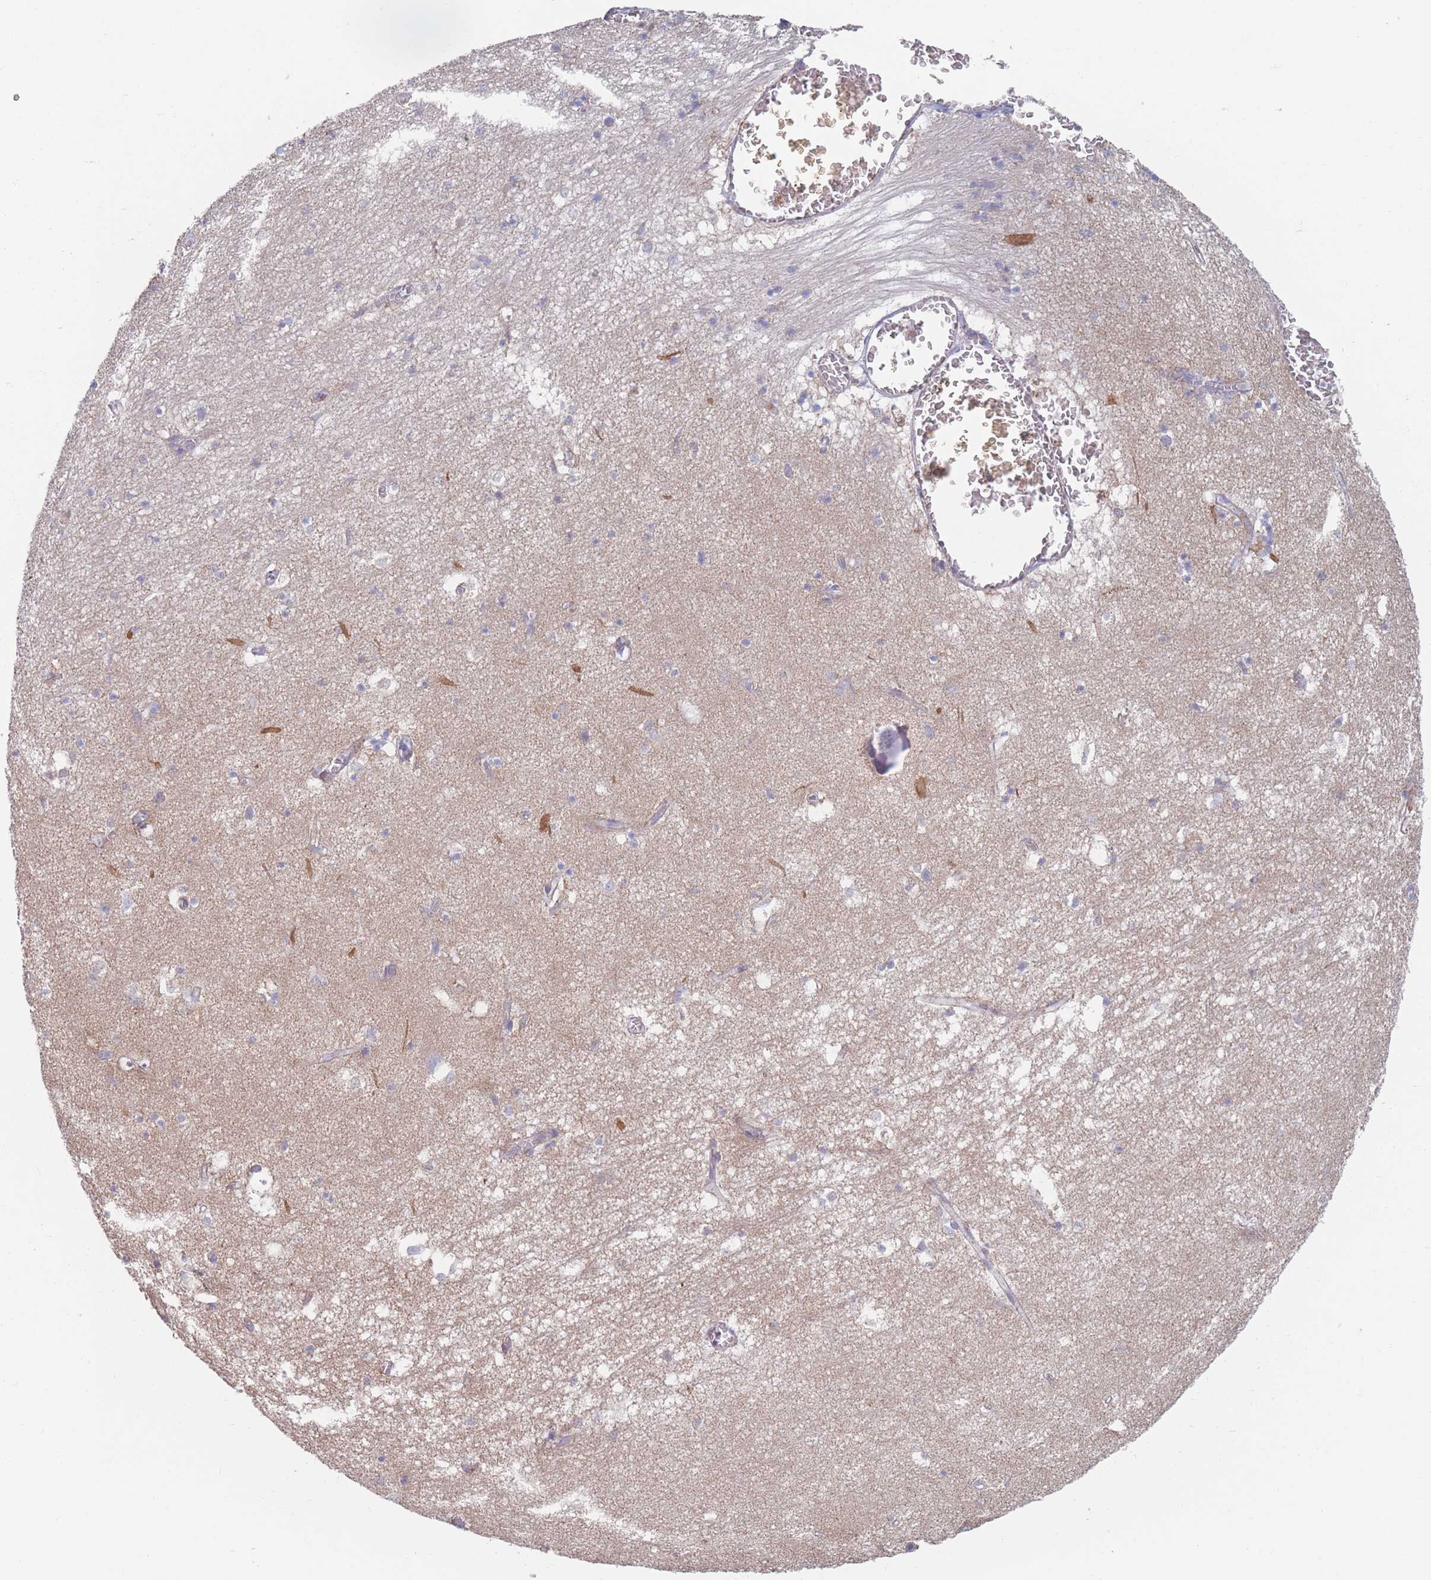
{"staining": {"intensity": "negative", "quantity": "none", "location": "none"}, "tissue": "hippocampus", "cell_type": "Glial cells", "image_type": "normal", "snomed": [{"axis": "morphology", "description": "Normal tissue, NOS"}, {"axis": "topography", "description": "Hippocampus"}], "caption": "A high-resolution image shows IHC staining of normal hippocampus, which demonstrates no significant expression in glial cells.", "gene": "ADH1A", "patient": {"sex": "female", "age": 64}}